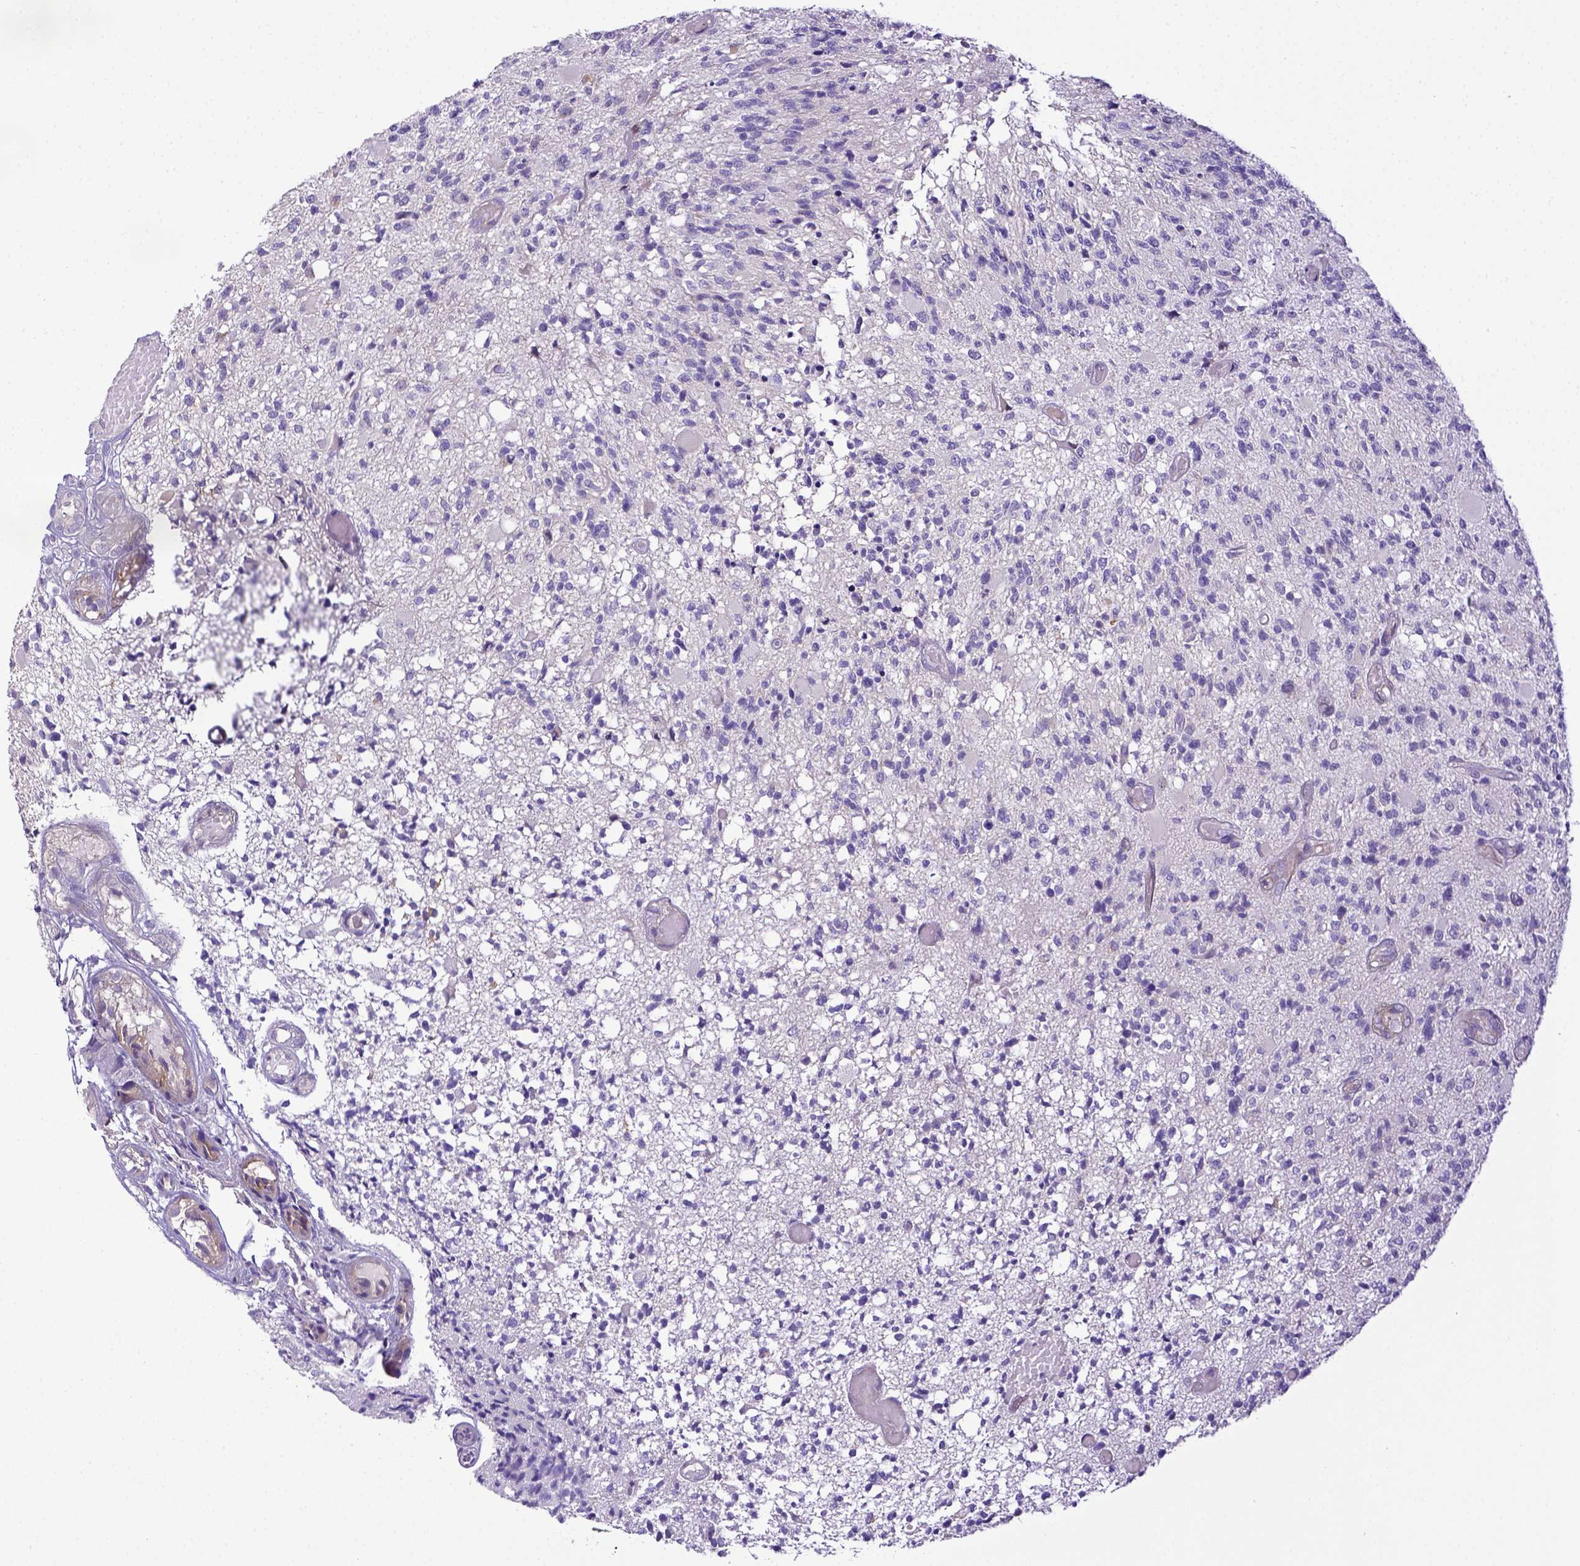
{"staining": {"intensity": "negative", "quantity": "none", "location": "none"}, "tissue": "glioma", "cell_type": "Tumor cells", "image_type": "cancer", "snomed": [{"axis": "morphology", "description": "Glioma, malignant, High grade"}, {"axis": "topography", "description": "Brain"}], "caption": "High magnification brightfield microscopy of glioma stained with DAB (3,3'-diaminobenzidine) (brown) and counterstained with hematoxylin (blue): tumor cells show no significant positivity.", "gene": "CD40", "patient": {"sex": "female", "age": 63}}